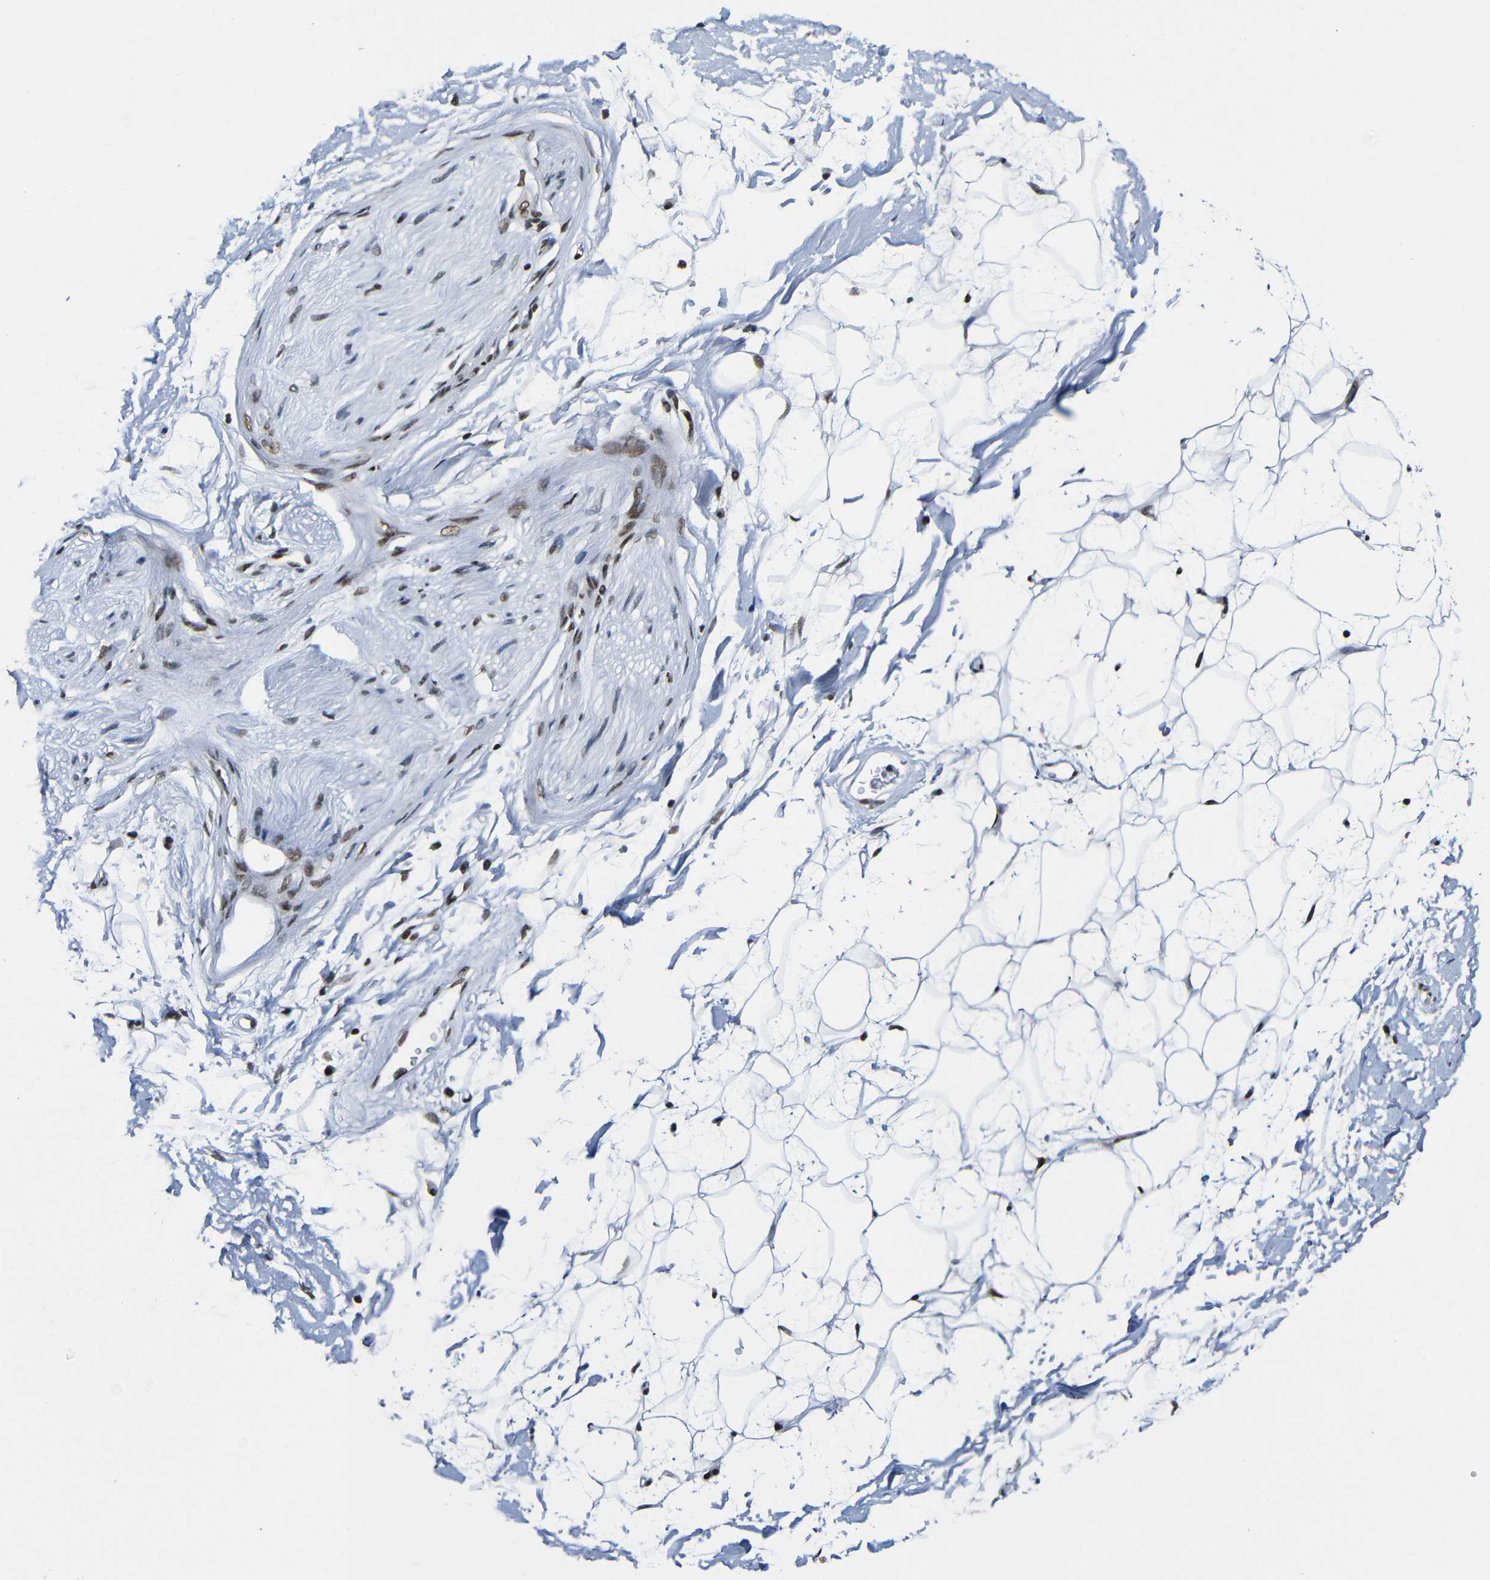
{"staining": {"intensity": "moderate", "quantity": ">75%", "location": "nuclear"}, "tissue": "adipose tissue", "cell_type": "Adipocytes", "image_type": "normal", "snomed": [{"axis": "morphology", "description": "Normal tissue, NOS"}, {"axis": "topography", "description": "Soft tissue"}], "caption": "IHC staining of benign adipose tissue, which displays medium levels of moderate nuclear positivity in about >75% of adipocytes indicating moderate nuclear protein positivity. The staining was performed using DAB (brown) for protein detection and nuclei were counterstained in hematoxylin (blue).", "gene": "PTBP1", "patient": {"sex": "male", "age": 72}}